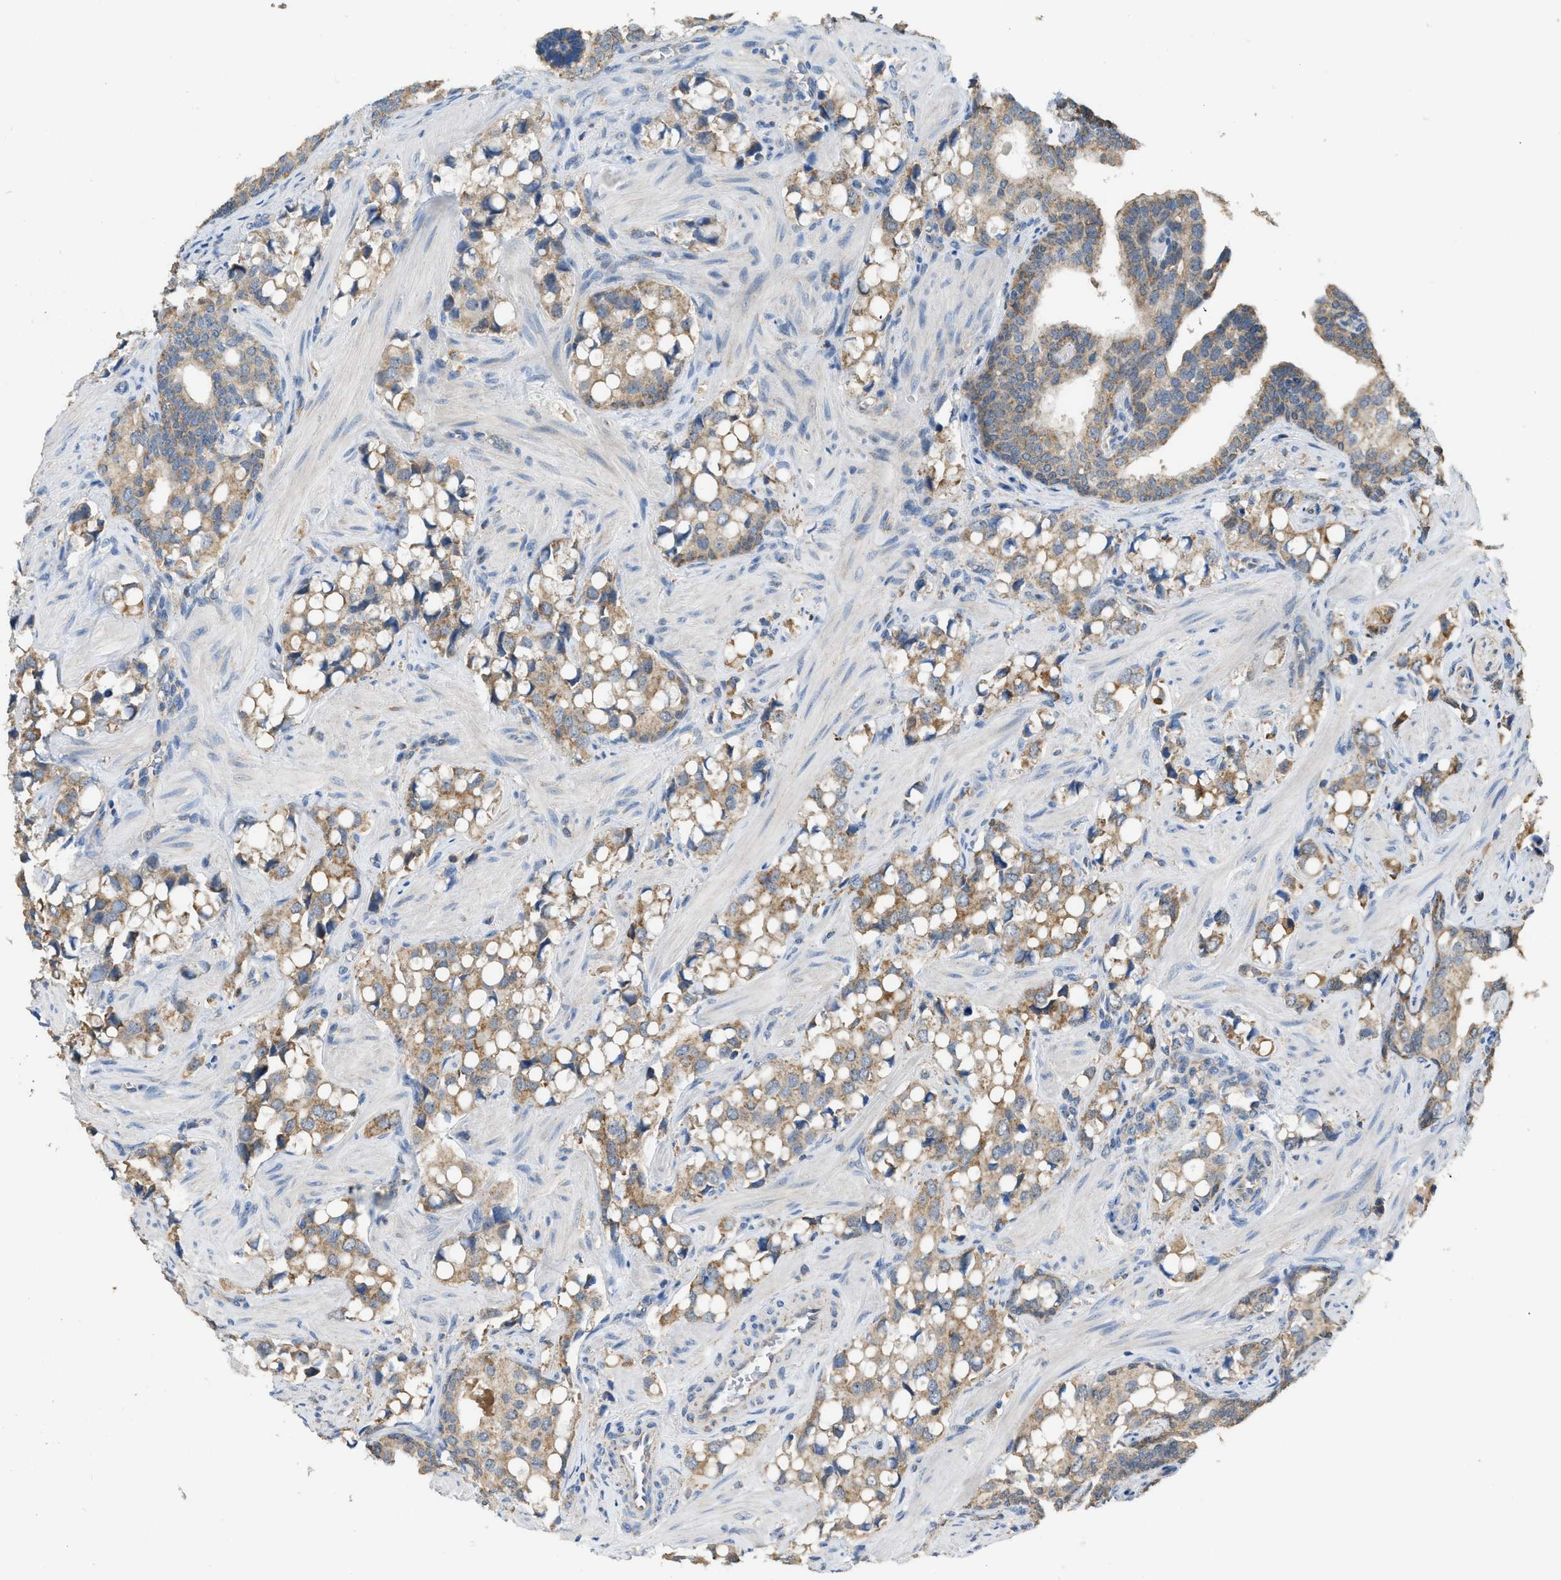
{"staining": {"intensity": "weak", "quantity": ">75%", "location": "cytoplasmic/membranous"}, "tissue": "prostate cancer", "cell_type": "Tumor cells", "image_type": "cancer", "snomed": [{"axis": "morphology", "description": "Adenocarcinoma, High grade"}, {"axis": "topography", "description": "Prostate"}], "caption": "This histopathology image shows IHC staining of human prostate cancer (high-grade adenocarcinoma), with low weak cytoplasmic/membranous positivity in approximately >75% of tumor cells.", "gene": "ETFB", "patient": {"sex": "male", "age": 52}}